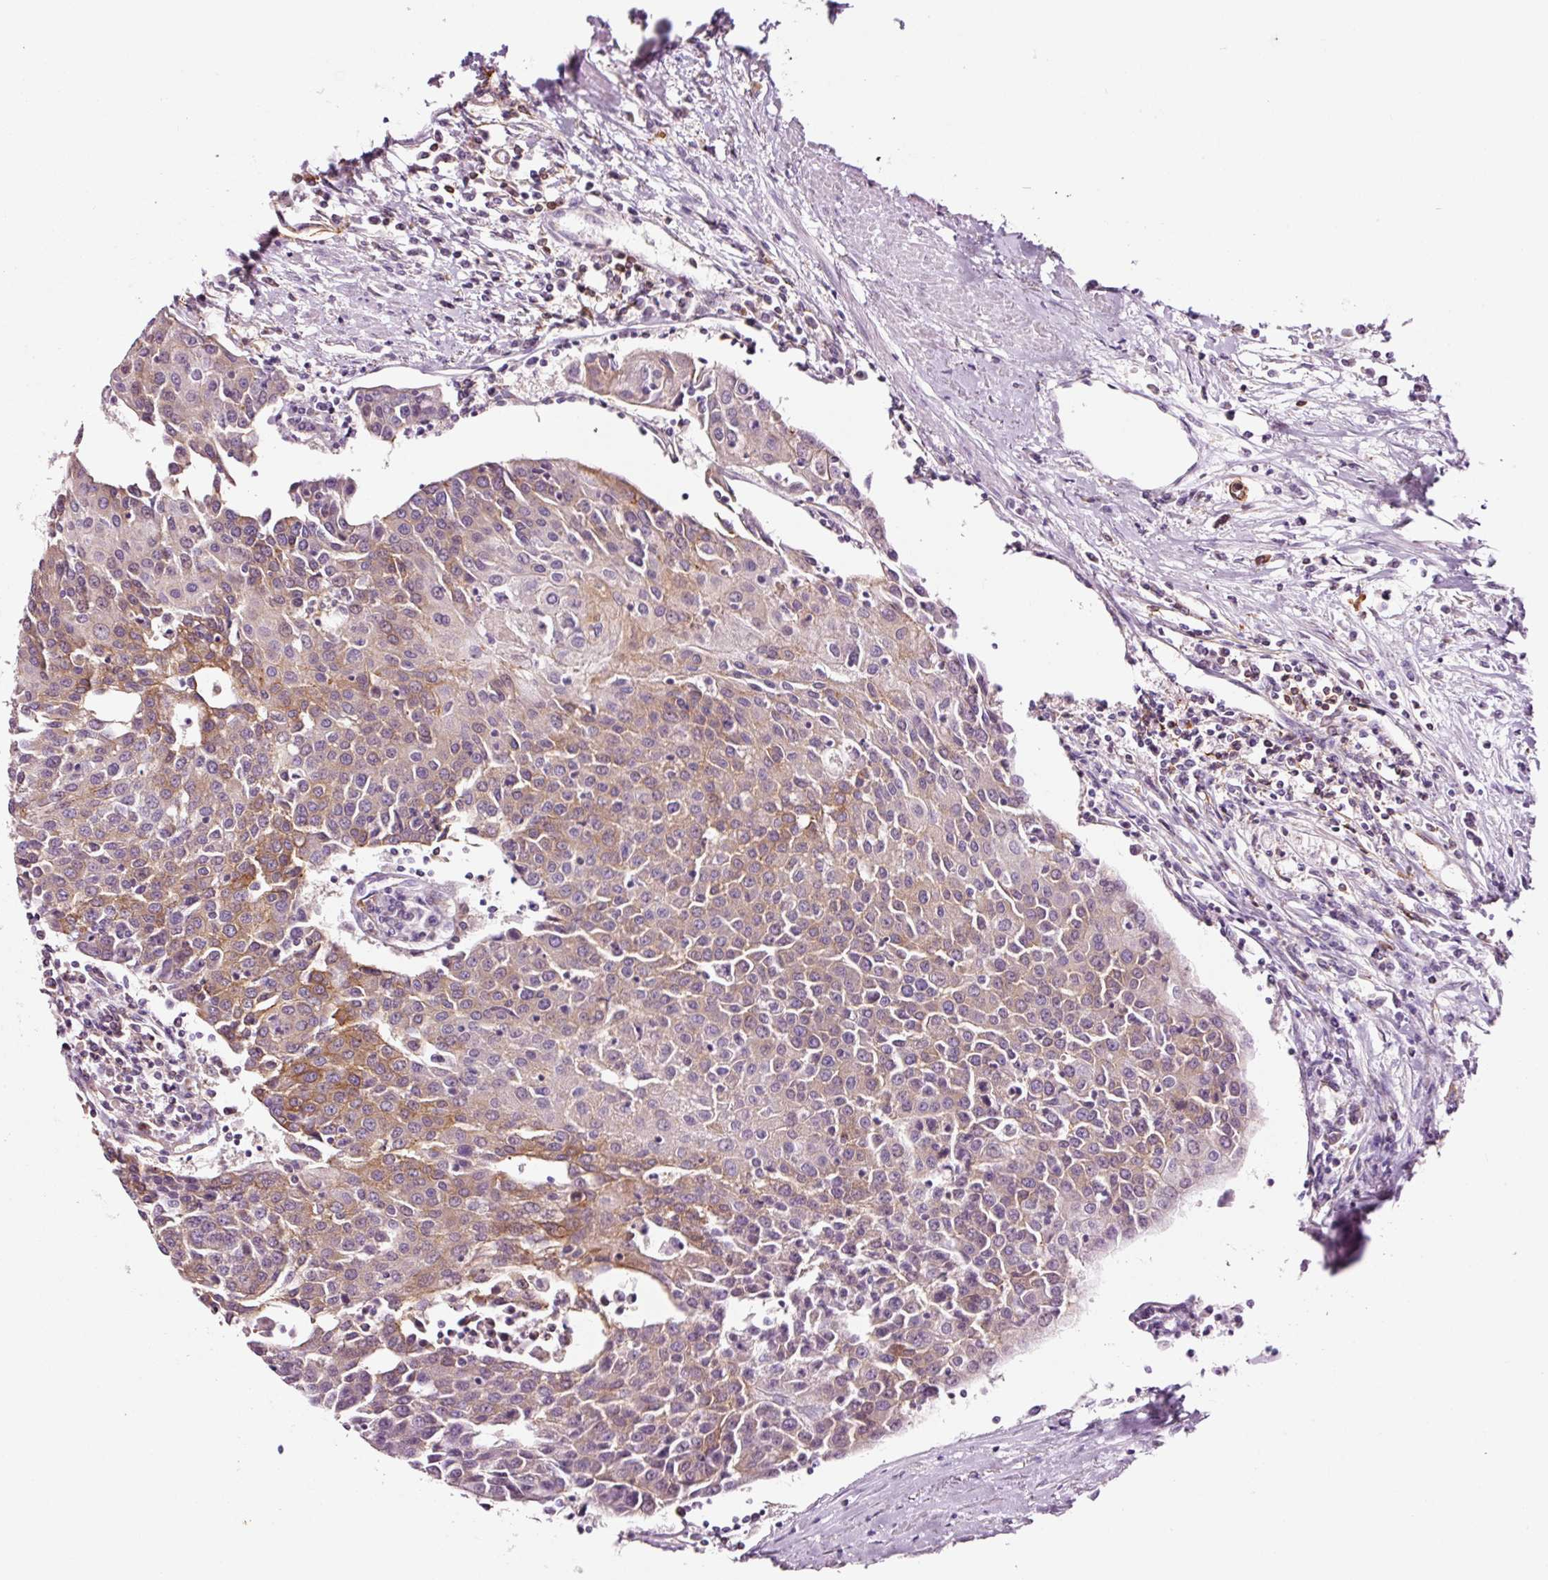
{"staining": {"intensity": "moderate", "quantity": "25%-75%", "location": "cytoplasmic/membranous"}, "tissue": "urothelial cancer", "cell_type": "Tumor cells", "image_type": "cancer", "snomed": [{"axis": "morphology", "description": "Urothelial carcinoma, High grade"}, {"axis": "topography", "description": "Urinary bladder"}], "caption": "High-grade urothelial carcinoma stained with immunohistochemistry reveals moderate cytoplasmic/membranous positivity in about 25%-75% of tumor cells. (DAB = brown stain, brightfield microscopy at high magnification).", "gene": "ADD3", "patient": {"sex": "female", "age": 85}}